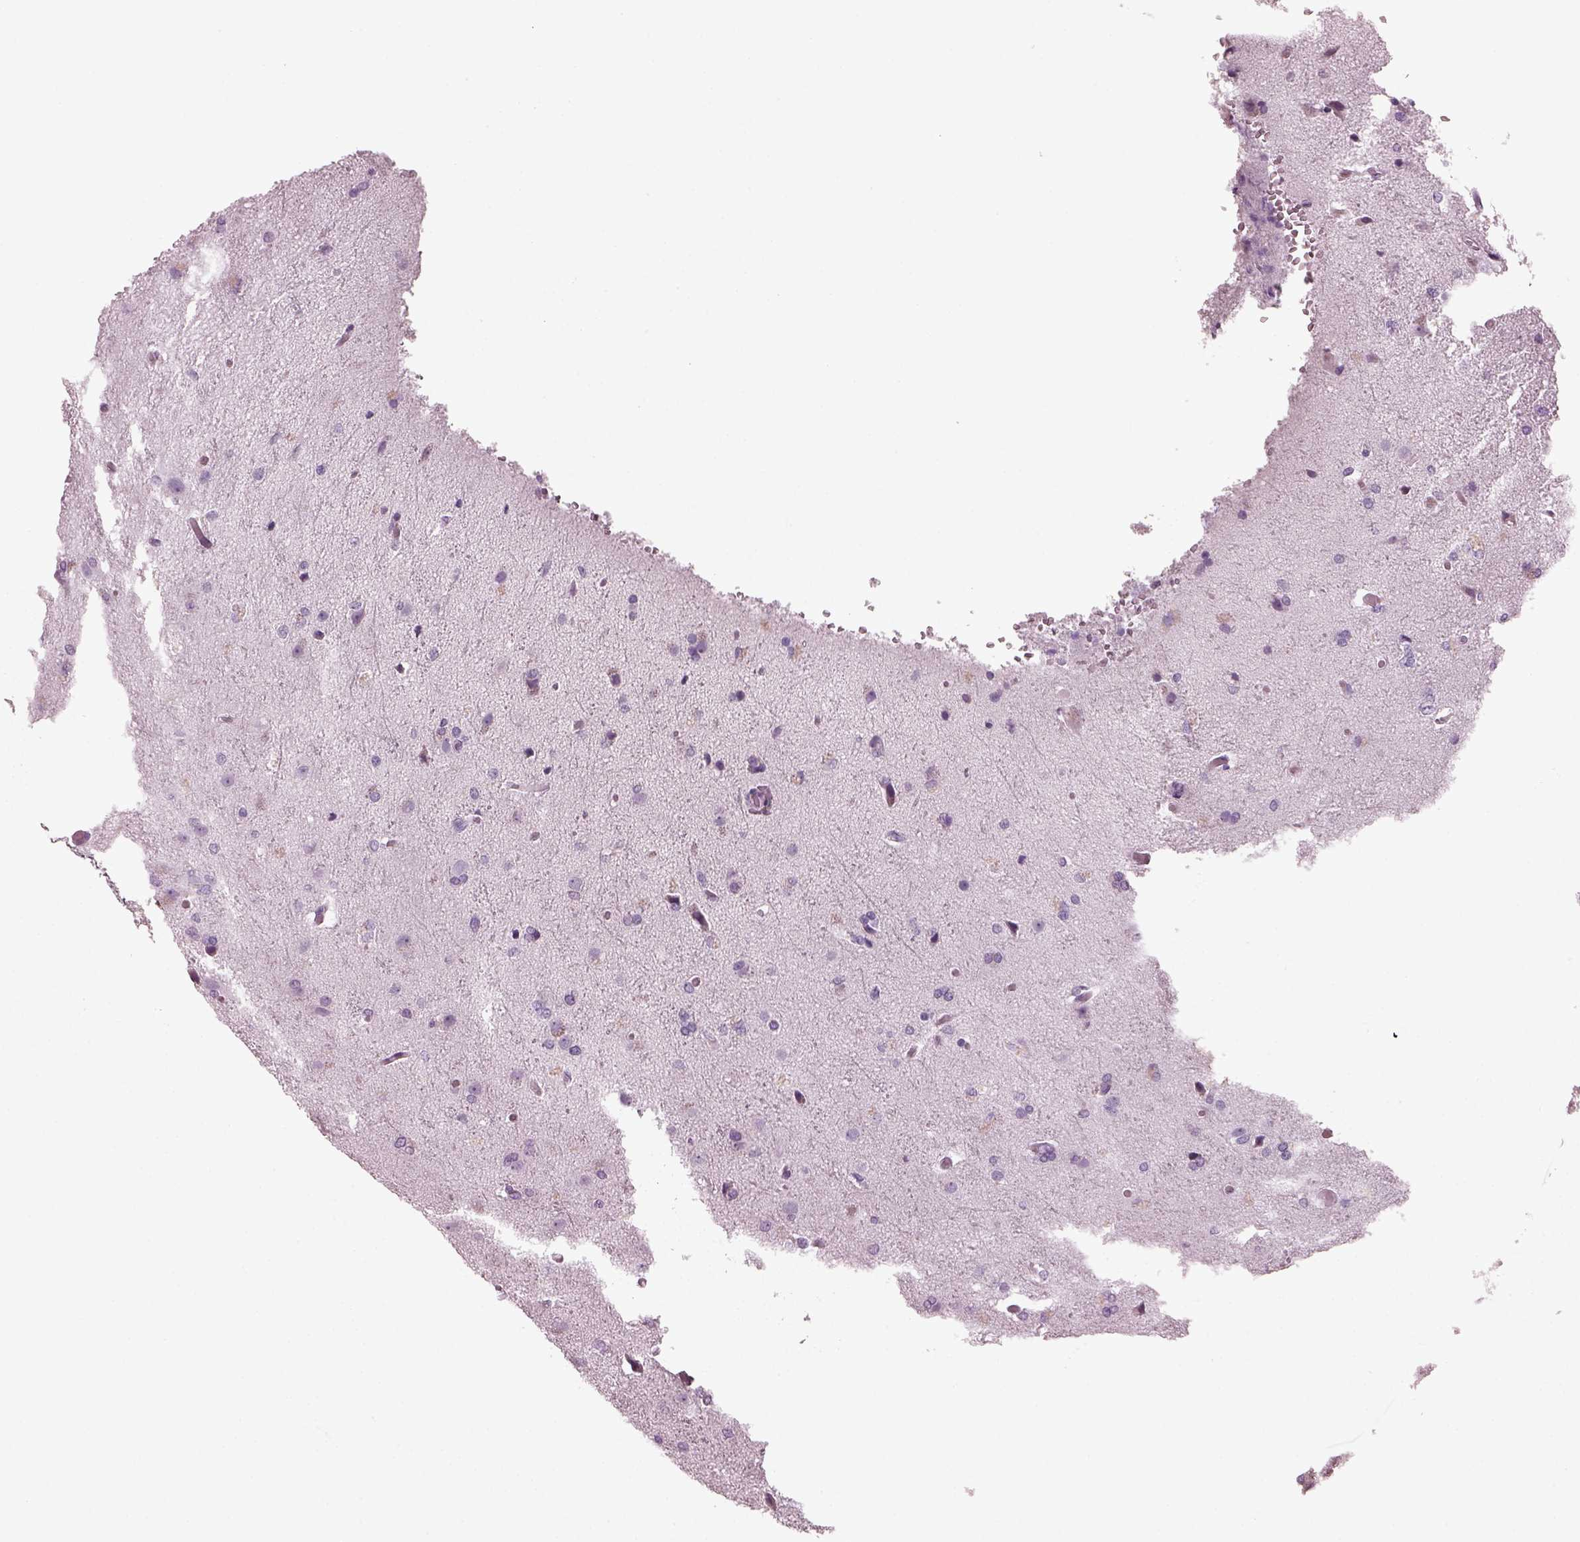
{"staining": {"intensity": "negative", "quantity": "none", "location": "none"}, "tissue": "glioma", "cell_type": "Tumor cells", "image_type": "cancer", "snomed": [{"axis": "morphology", "description": "Glioma, malignant, High grade"}, {"axis": "topography", "description": "Brain"}], "caption": "High-grade glioma (malignant) was stained to show a protein in brown. There is no significant positivity in tumor cells. (Stains: DAB (3,3'-diaminobenzidine) IHC with hematoxylin counter stain, Microscopy: brightfield microscopy at high magnification).", "gene": "PDC", "patient": {"sex": "male", "age": 68}}